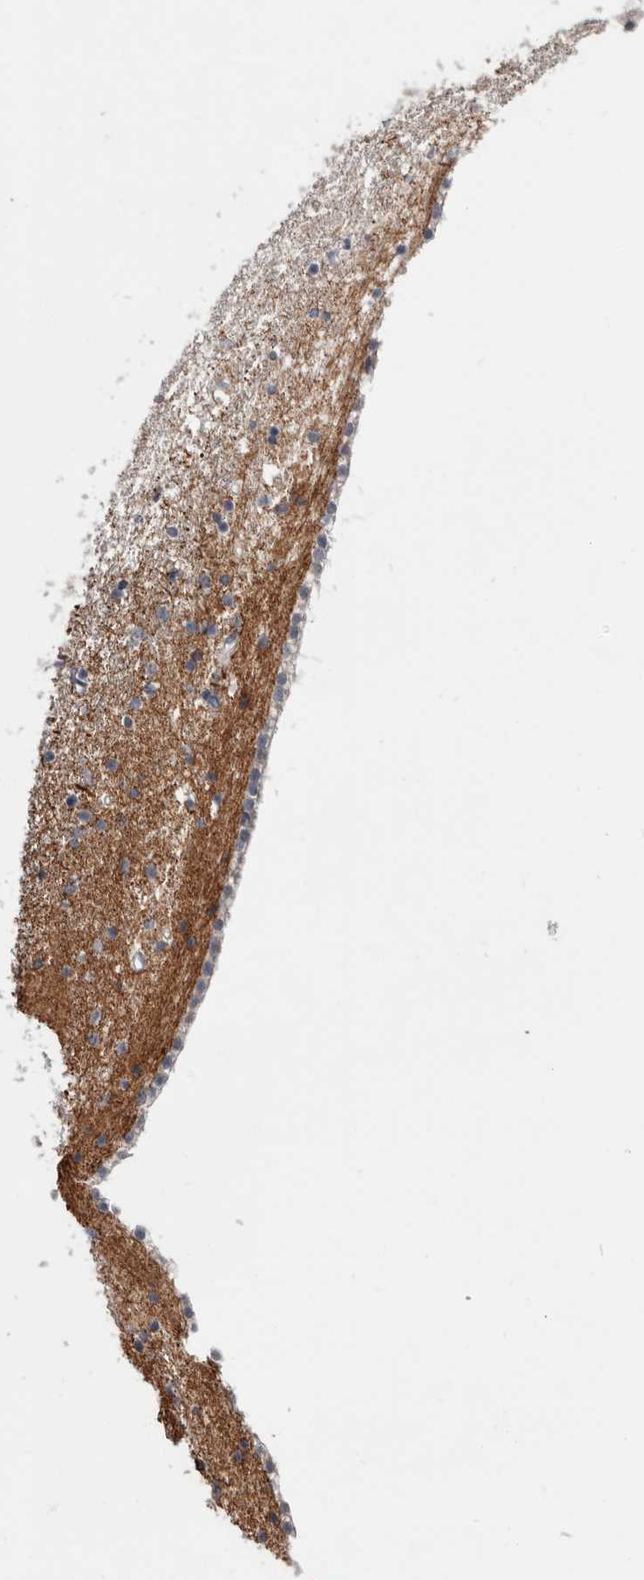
{"staining": {"intensity": "weak", "quantity": "<25%", "location": "cytoplasmic/membranous"}, "tissue": "caudate", "cell_type": "Glial cells", "image_type": "normal", "snomed": [{"axis": "morphology", "description": "Normal tissue, NOS"}, {"axis": "topography", "description": "Lateral ventricle wall"}], "caption": "This is an immunohistochemistry (IHC) image of benign human caudate. There is no positivity in glial cells.", "gene": "USH1C", "patient": {"sex": "male", "age": 45}}